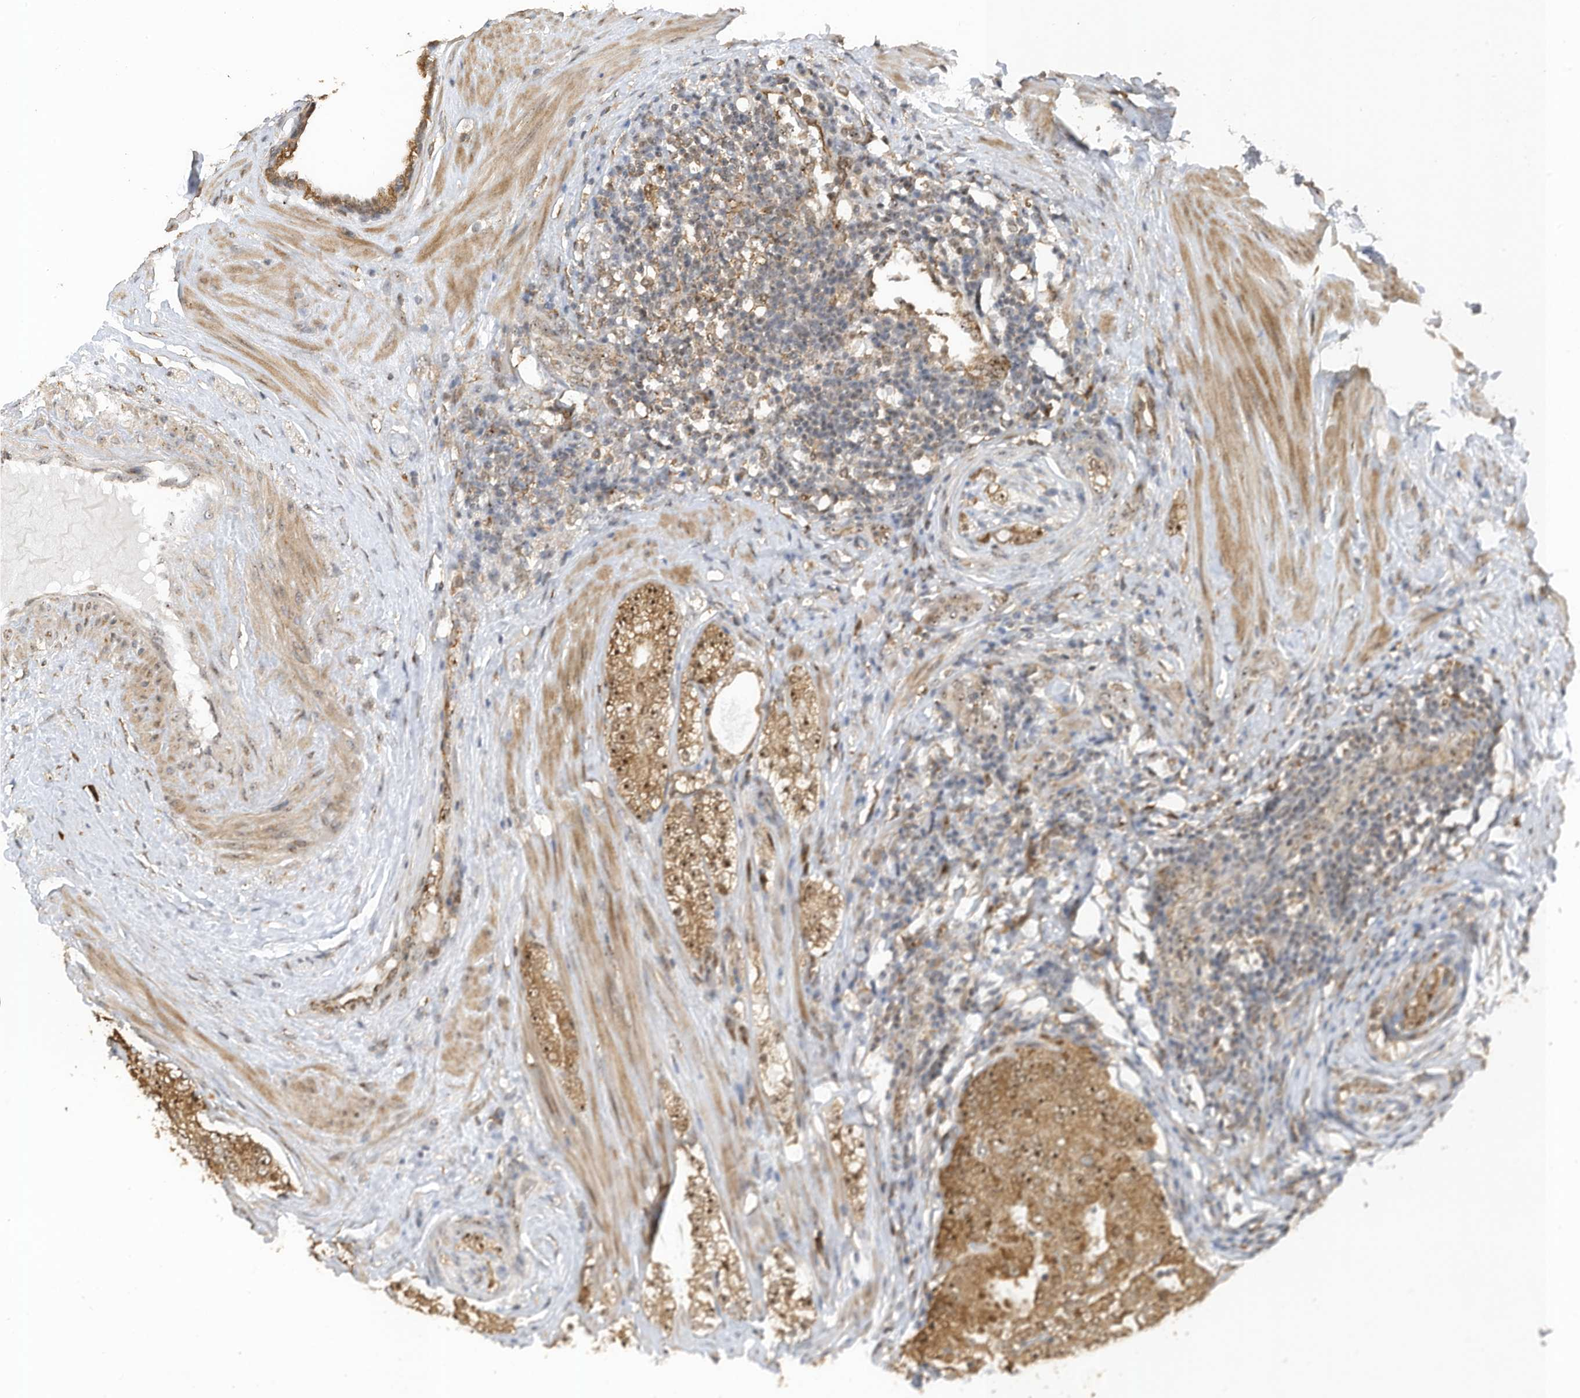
{"staining": {"intensity": "moderate", "quantity": ">75%", "location": "cytoplasmic/membranous,nuclear"}, "tissue": "prostate cancer", "cell_type": "Tumor cells", "image_type": "cancer", "snomed": [{"axis": "morphology", "description": "Adenocarcinoma, High grade"}, {"axis": "topography", "description": "Prostate"}], "caption": "Immunohistochemical staining of high-grade adenocarcinoma (prostate) shows moderate cytoplasmic/membranous and nuclear protein staining in about >75% of tumor cells. The staining was performed using DAB (3,3'-diaminobenzidine), with brown indicating positive protein expression. Nuclei are stained blue with hematoxylin.", "gene": "ERLEC1", "patient": {"sex": "male", "age": 56}}